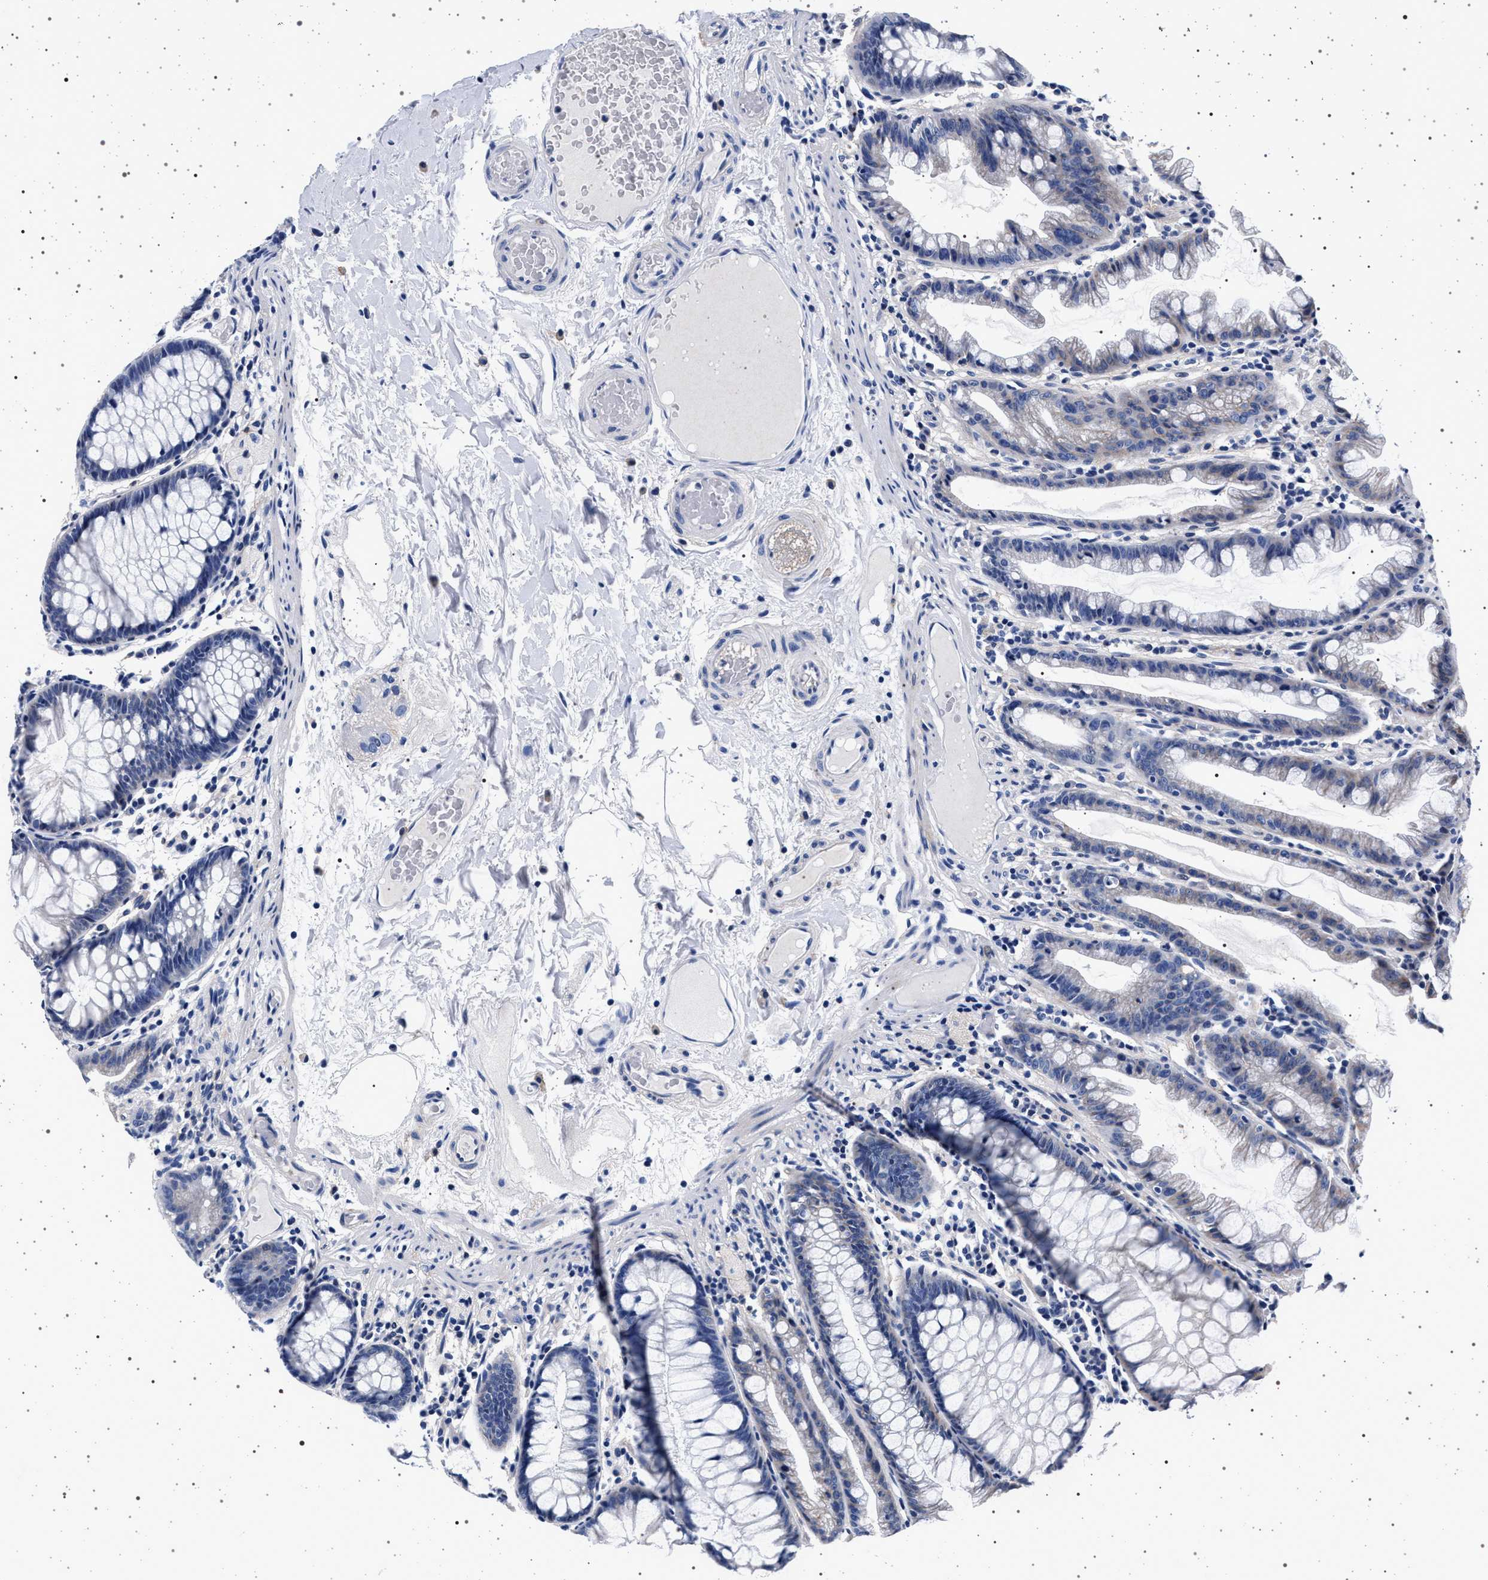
{"staining": {"intensity": "negative", "quantity": "none", "location": "none"}, "tissue": "colon", "cell_type": "Endothelial cells", "image_type": "normal", "snomed": [{"axis": "morphology", "description": "Normal tissue, NOS"}, {"axis": "topography", "description": "Smooth muscle"}, {"axis": "topography", "description": "Colon"}], "caption": "A photomicrograph of human colon is negative for staining in endothelial cells. Brightfield microscopy of immunohistochemistry stained with DAB (brown) and hematoxylin (blue), captured at high magnification.", "gene": "SLC9A1", "patient": {"sex": "male", "age": 67}}